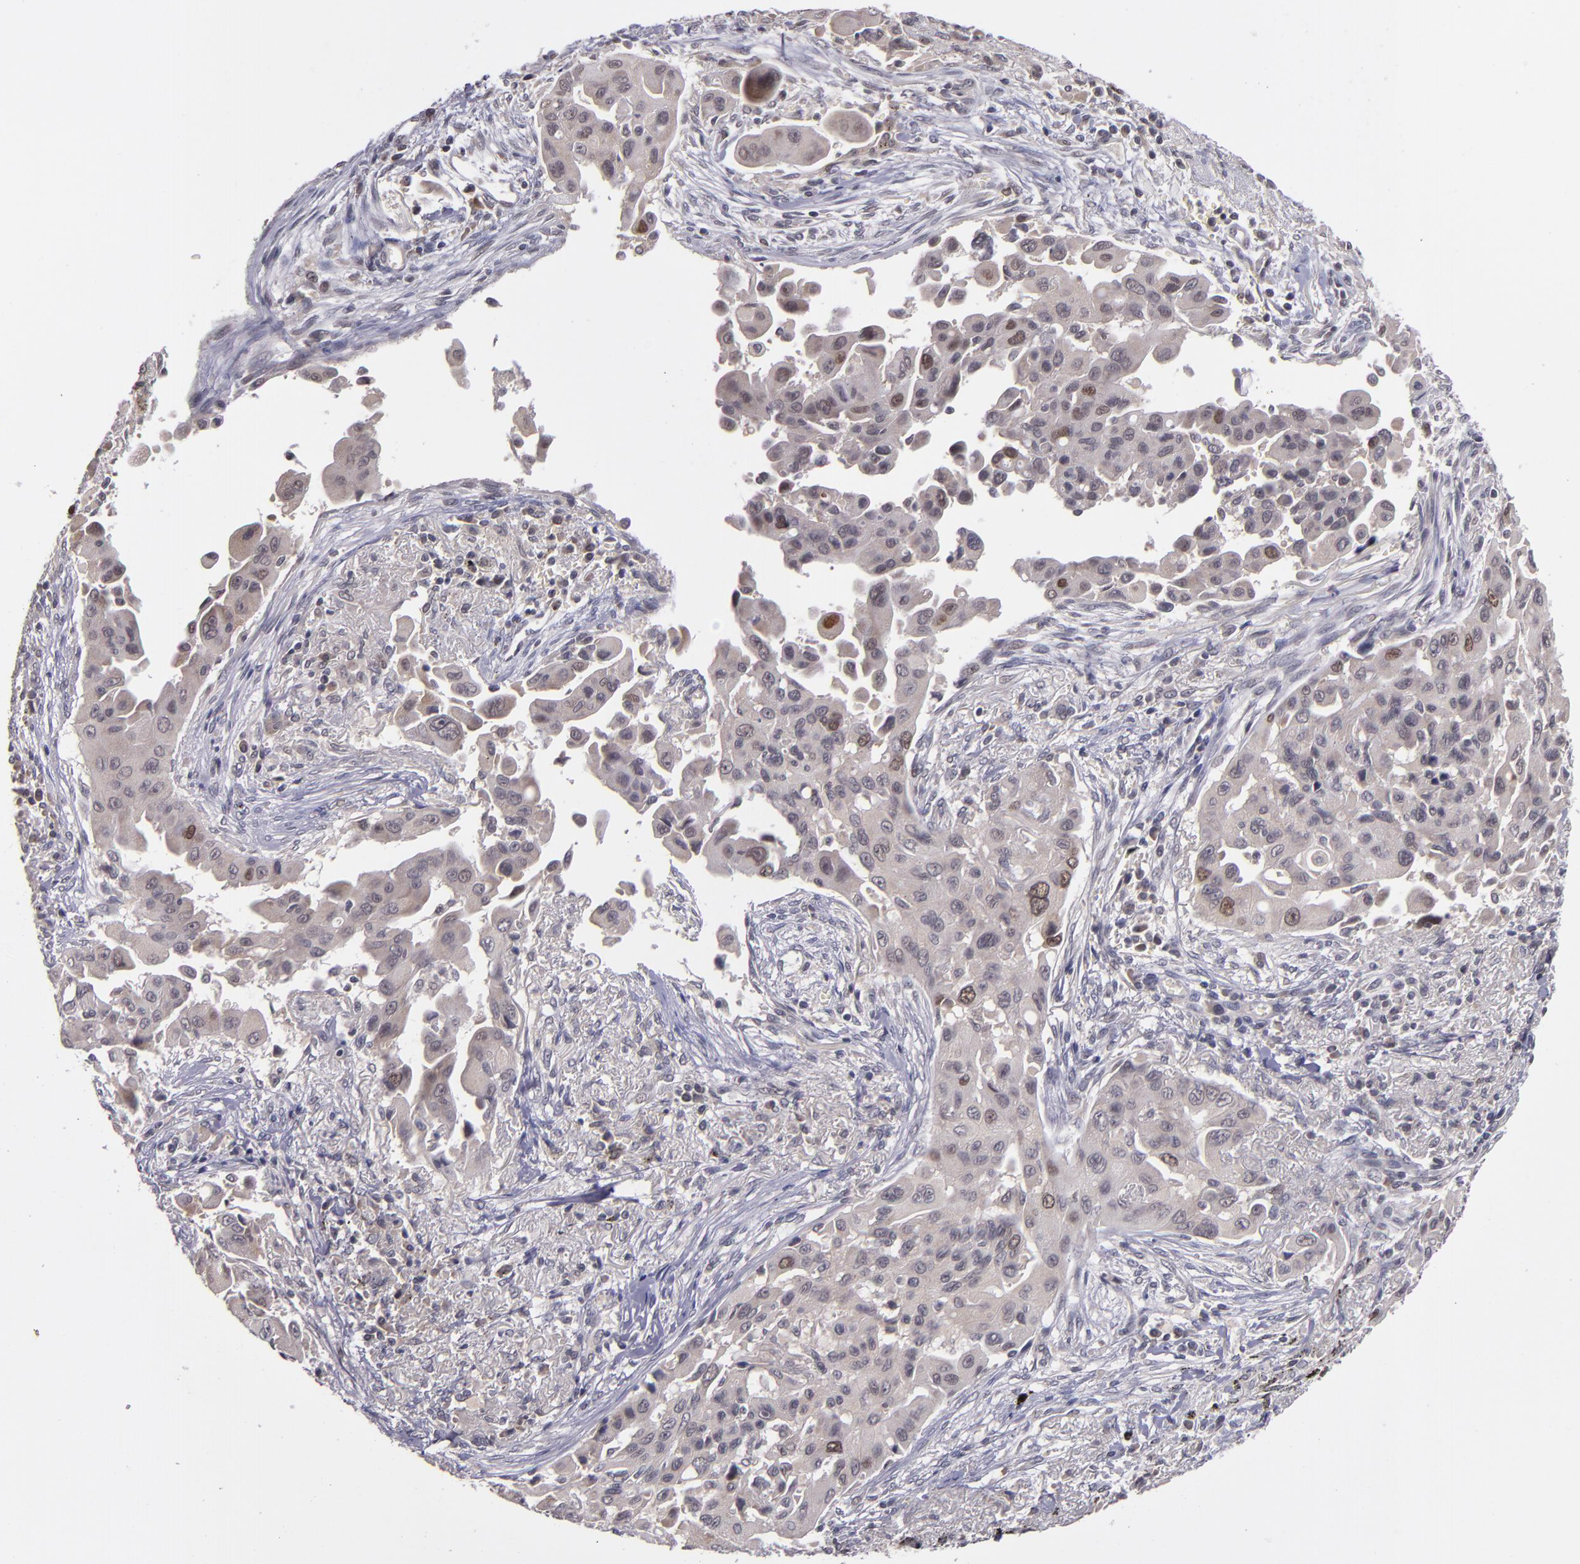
{"staining": {"intensity": "strong", "quantity": "<25%", "location": "nuclear"}, "tissue": "lung cancer", "cell_type": "Tumor cells", "image_type": "cancer", "snomed": [{"axis": "morphology", "description": "Adenocarcinoma, NOS"}, {"axis": "topography", "description": "Lung"}], "caption": "A histopathology image of human lung adenocarcinoma stained for a protein reveals strong nuclear brown staining in tumor cells.", "gene": "CDC7", "patient": {"sex": "male", "age": 68}}